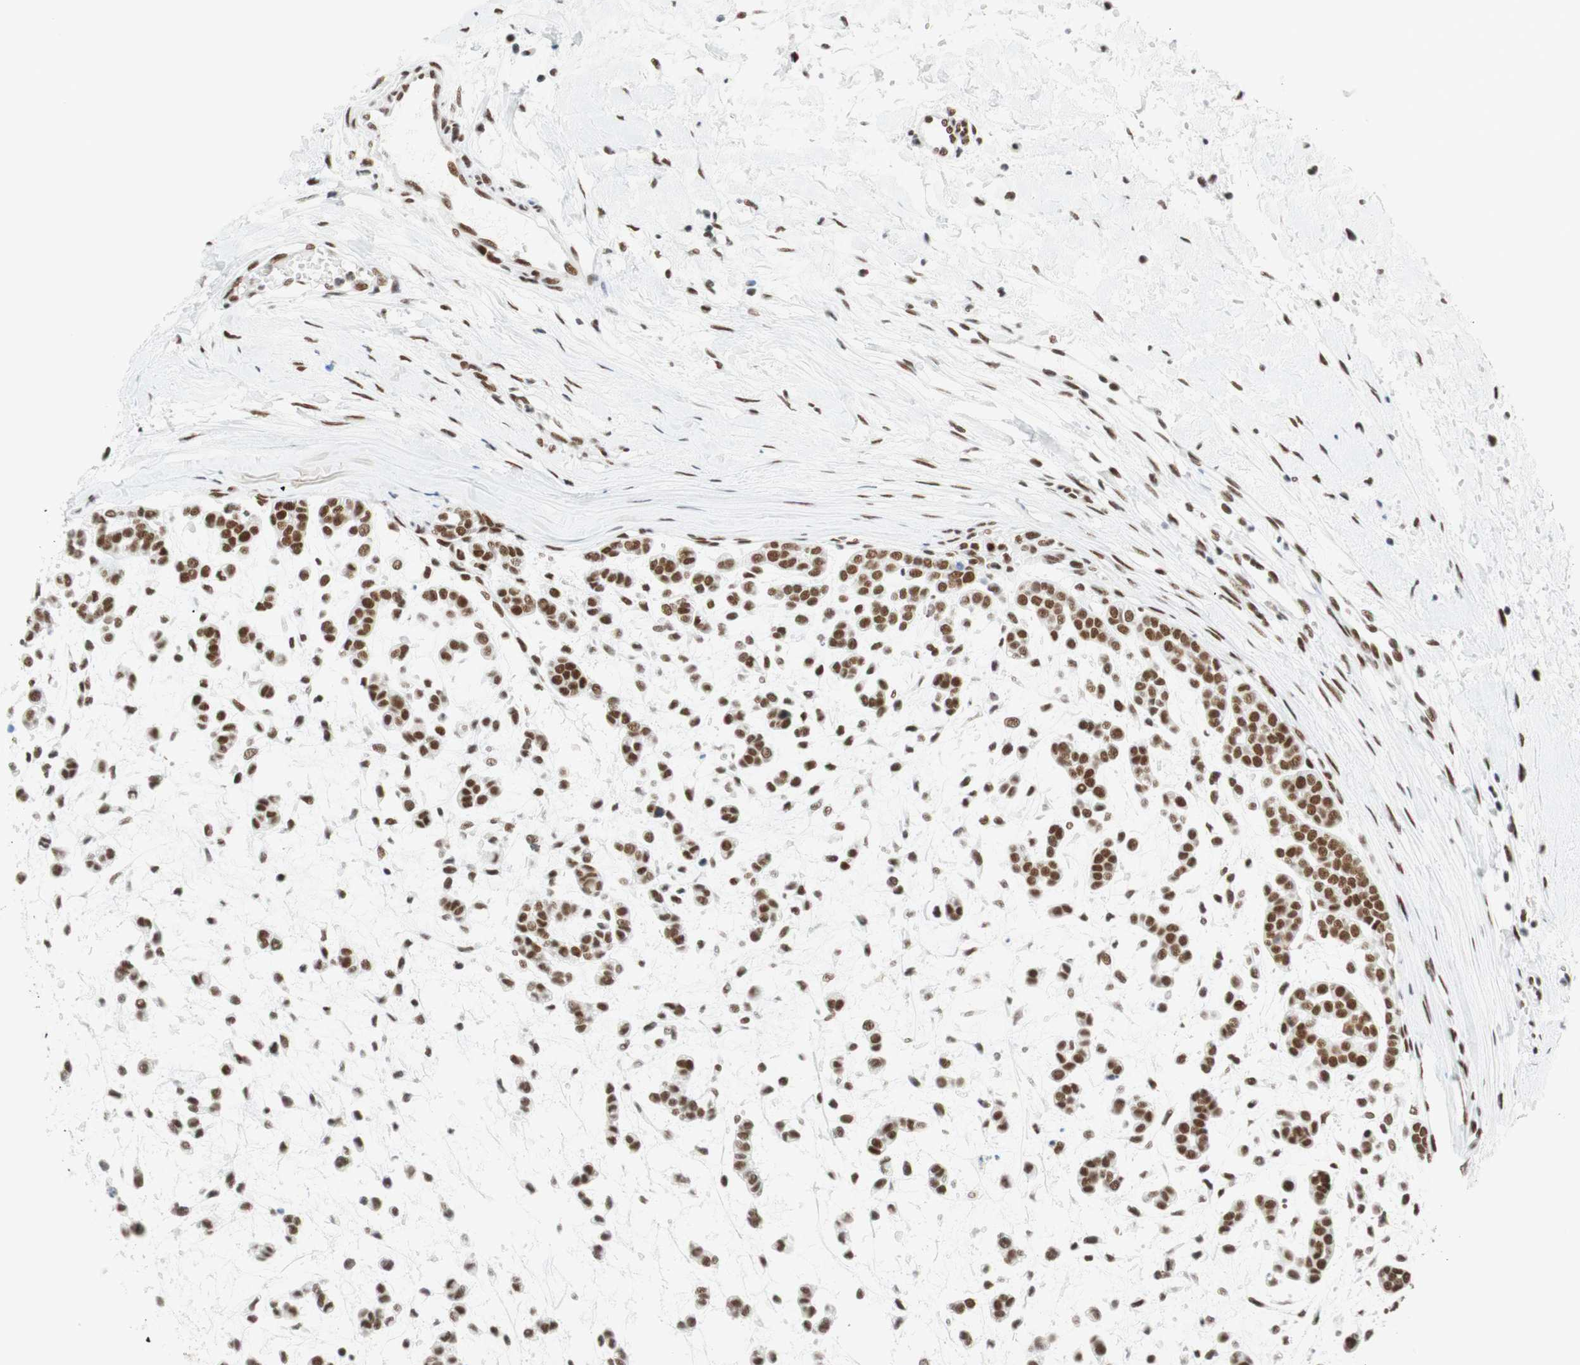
{"staining": {"intensity": "moderate", "quantity": ">75%", "location": "nuclear"}, "tissue": "head and neck cancer", "cell_type": "Tumor cells", "image_type": "cancer", "snomed": [{"axis": "morphology", "description": "Adenocarcinoma, NOS"}, {"axis": "morphology", "description": "Adenoma, NOS"}, {"axis": "topography", "description": "Head-Neck"}], "caption": "This image reveals immunohistochemistry (IHC) staining of head and neck adenocarcinoma, with medium moderate nuclear positivity in approximately >75% of tumor cells.", "gene": "RNF20", "patient": {"sex": "female", "age": 55}}